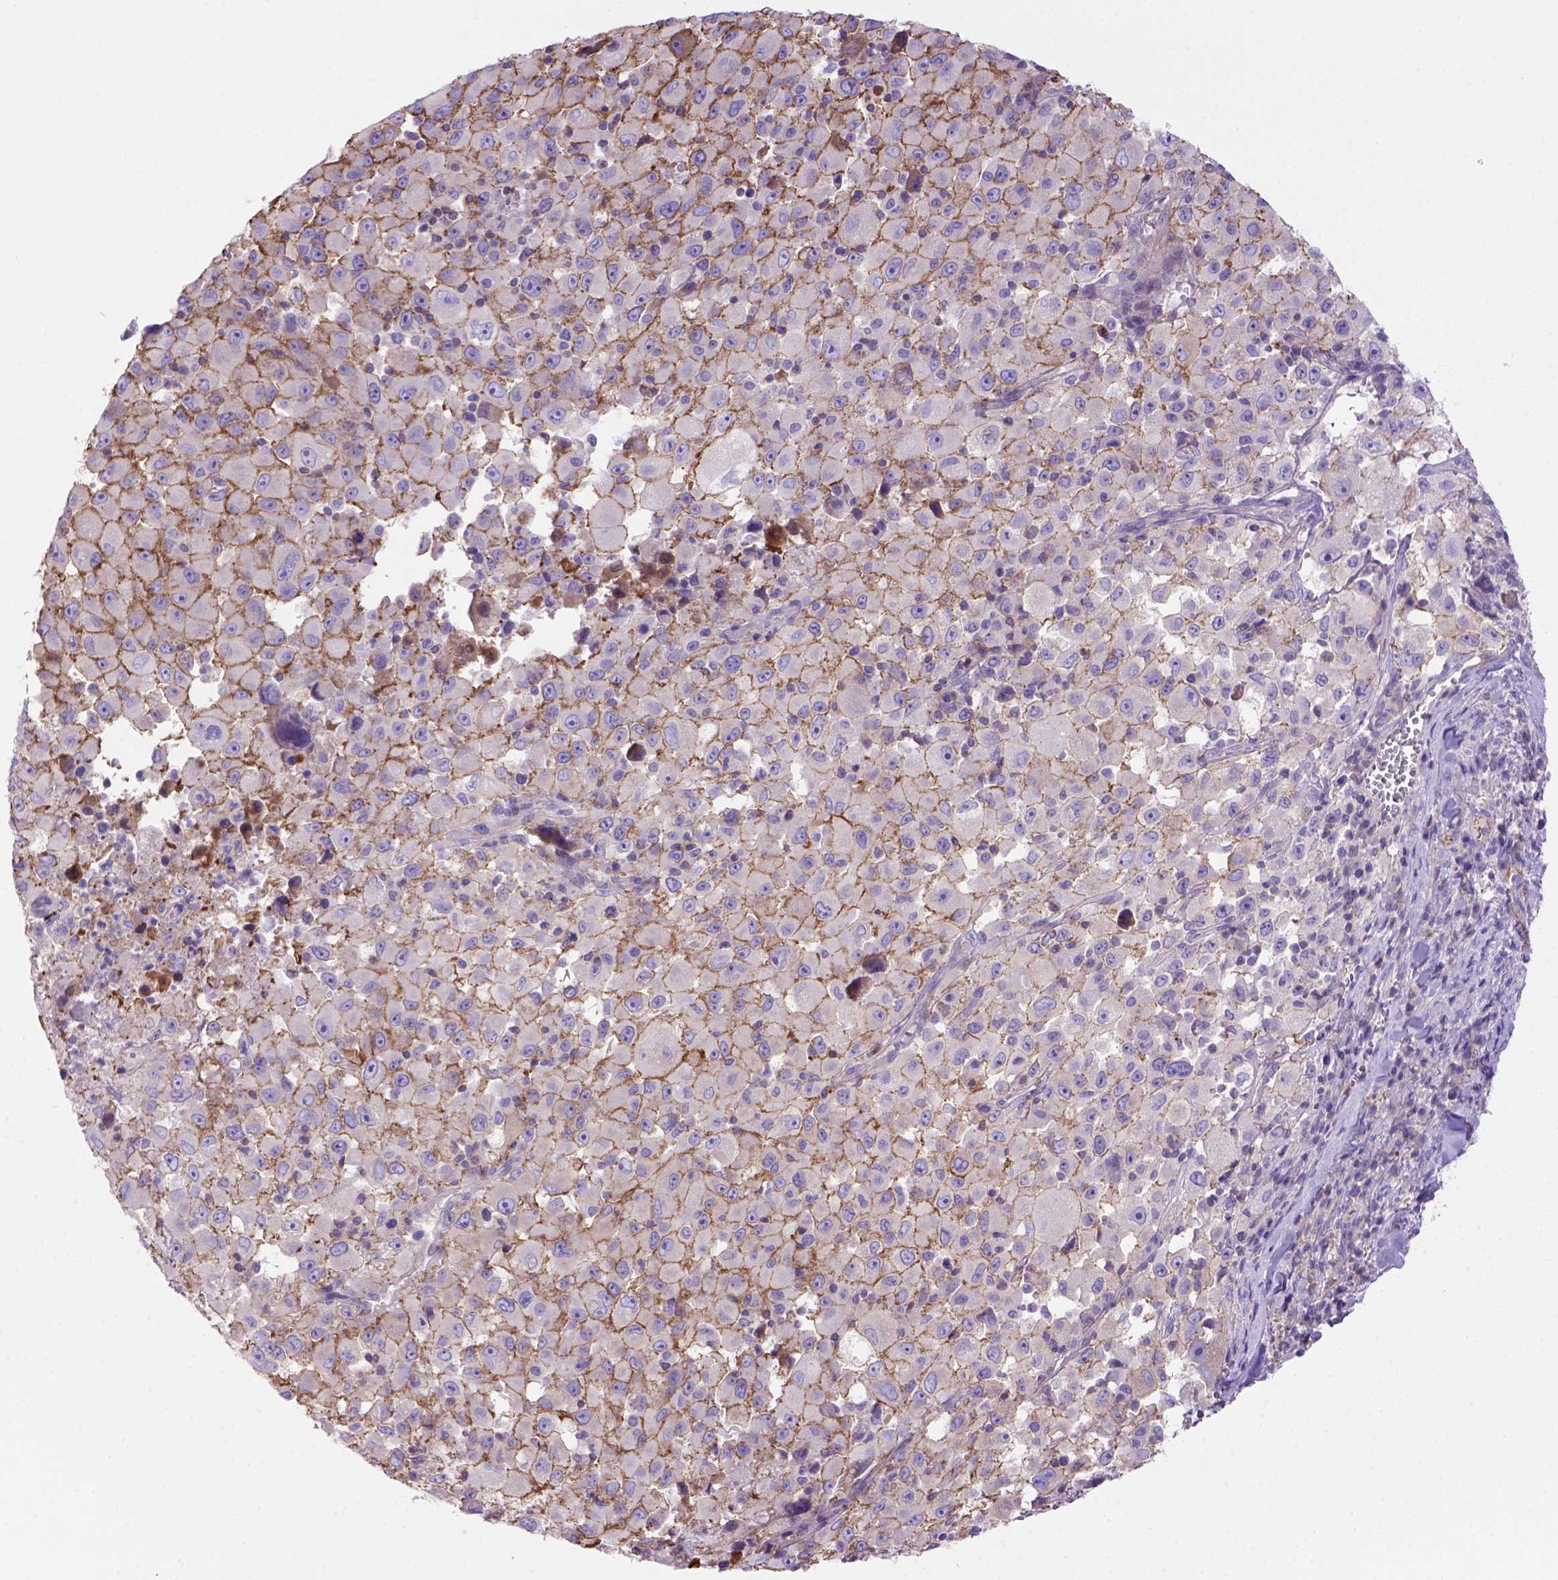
{"staining": {"intensity": "moderate", "quantity": ">75%", "location": "cytoplasmic/membranous"}, "tissue": "melanoma", "cell_type": "Tumor cells", "image_type": "cancer", "snomed": [{"axis": "morphology", "description": "Malignant melanoma, Metastatic site"}, {"axis": "topography", "description": "Soft tissue"}], "caption": "Immunohistochemistry staining of melanoma, which reveals medium levels of moderate cytoplasmic/membranous positivity in about >75% of tumor cells indicating moderate cytoplasmic/membranous protein staining. The staining was performed using DAB (3,3'-diaminobenzidine) (brown) for protein detection and nuclei were counterstained in hematoxylin (blue).", "gene": "PEX12", "patient": {"sex": "male", "age": 50}}